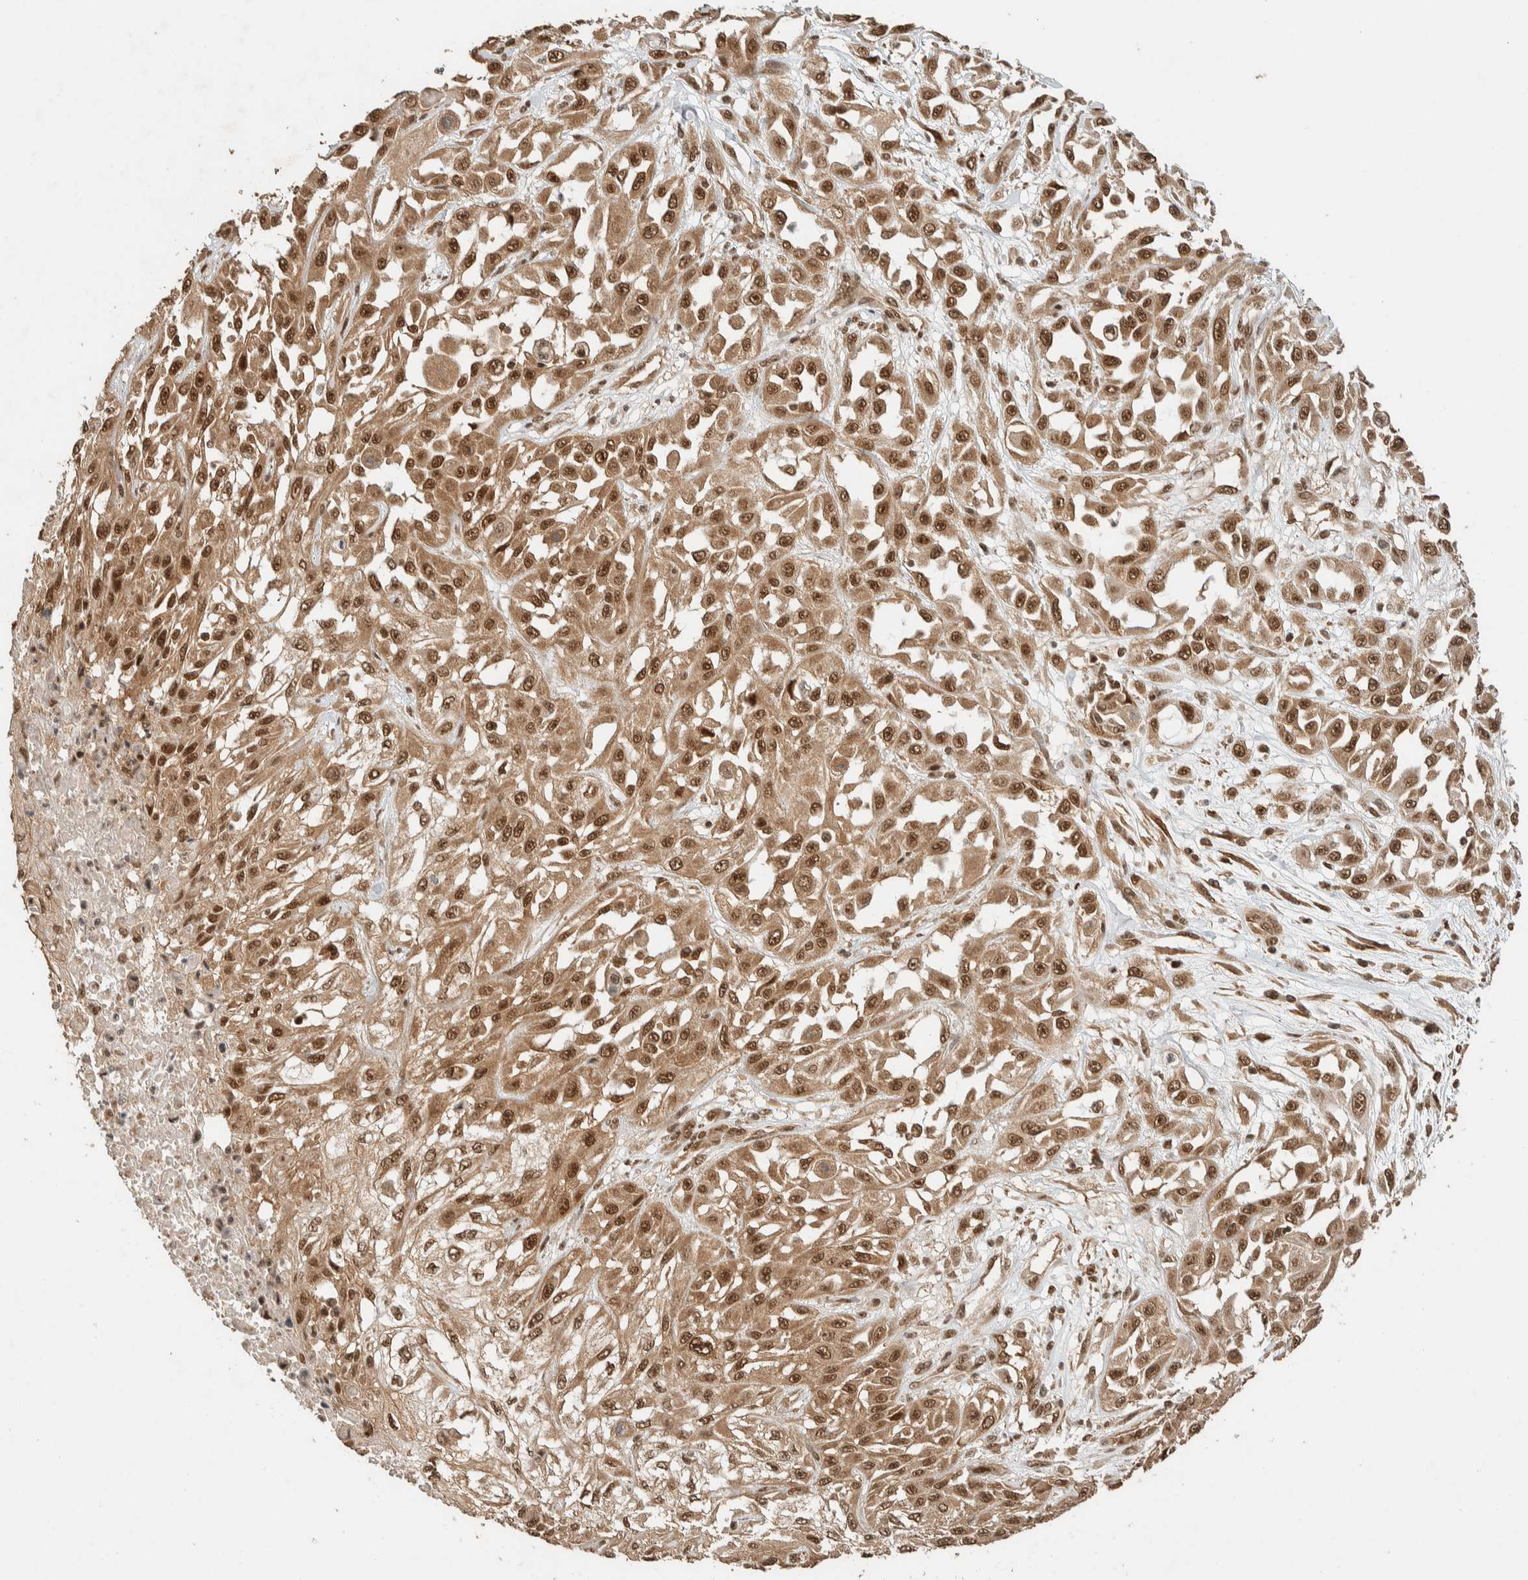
{"staining": {"intensity": "strong", "quantity": ">75%", "location": "cytoplasmic/membranous,nuclear"}, "tissue": "skin cancer", "cell_type": "Tumor cells", "image_type": "cancer", "snomed": [{"axis": "morphology", "description": "Squamous cell carcinoma, NOS"}, {"axis": "morphology", "description": "Squamous cell carcinoma, metastatic, NOS"}, {"axis": "topography", "description": "Skin"}, {"axis": "topography", "description": "Lymph node"}], "caption": "Metastatic squamous cell carcinoma (skin) was stained to show a protein in brown. There is high levels of strong cytoplasmic/membranous and nuclear staining in about >75% of tumor cells.", "gene": "ZBTB2", "patient": {"sex": "male", "age": 75}}